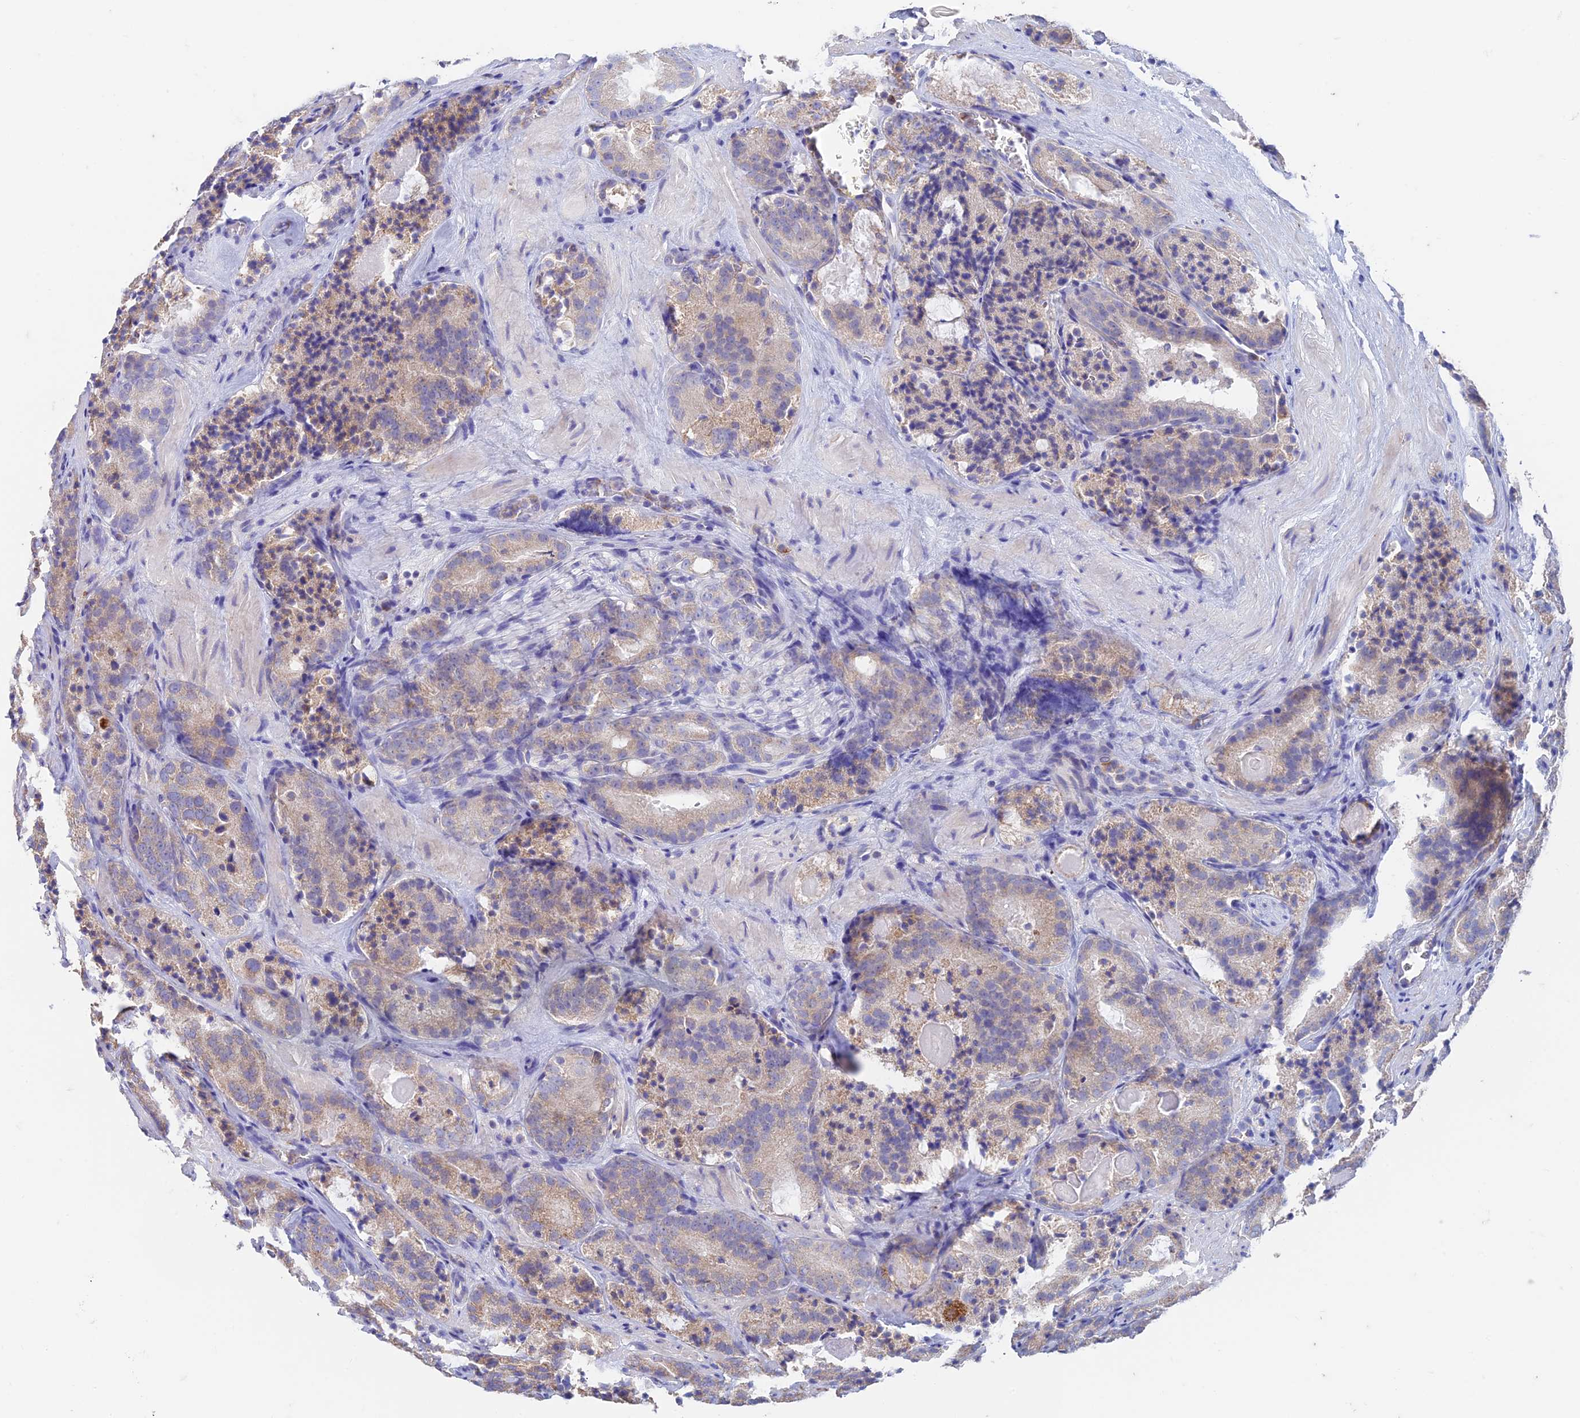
{"staining": {"intensity": "weak", "quantity": "25%-75%", "location": "cytoplasmic/membranous"}, "tissue": "prostate cancer", "cell_type": "Tumor cells", "image_type": "cancer", "snomed": [{"axis": "morphology", "description": "Adenocarcinoma, High grade"}, {"axis": "topography", "description": "Prostate"}], "caption": "This image exhibits IHC staining of prostate high-grade adenocarcinoma, with low weak cytoplasmic/membranous expression in approximately 25%-75% of tumor cells.", "gene": "ZNF181", "patient": {"sex": "male", "age": 57}}